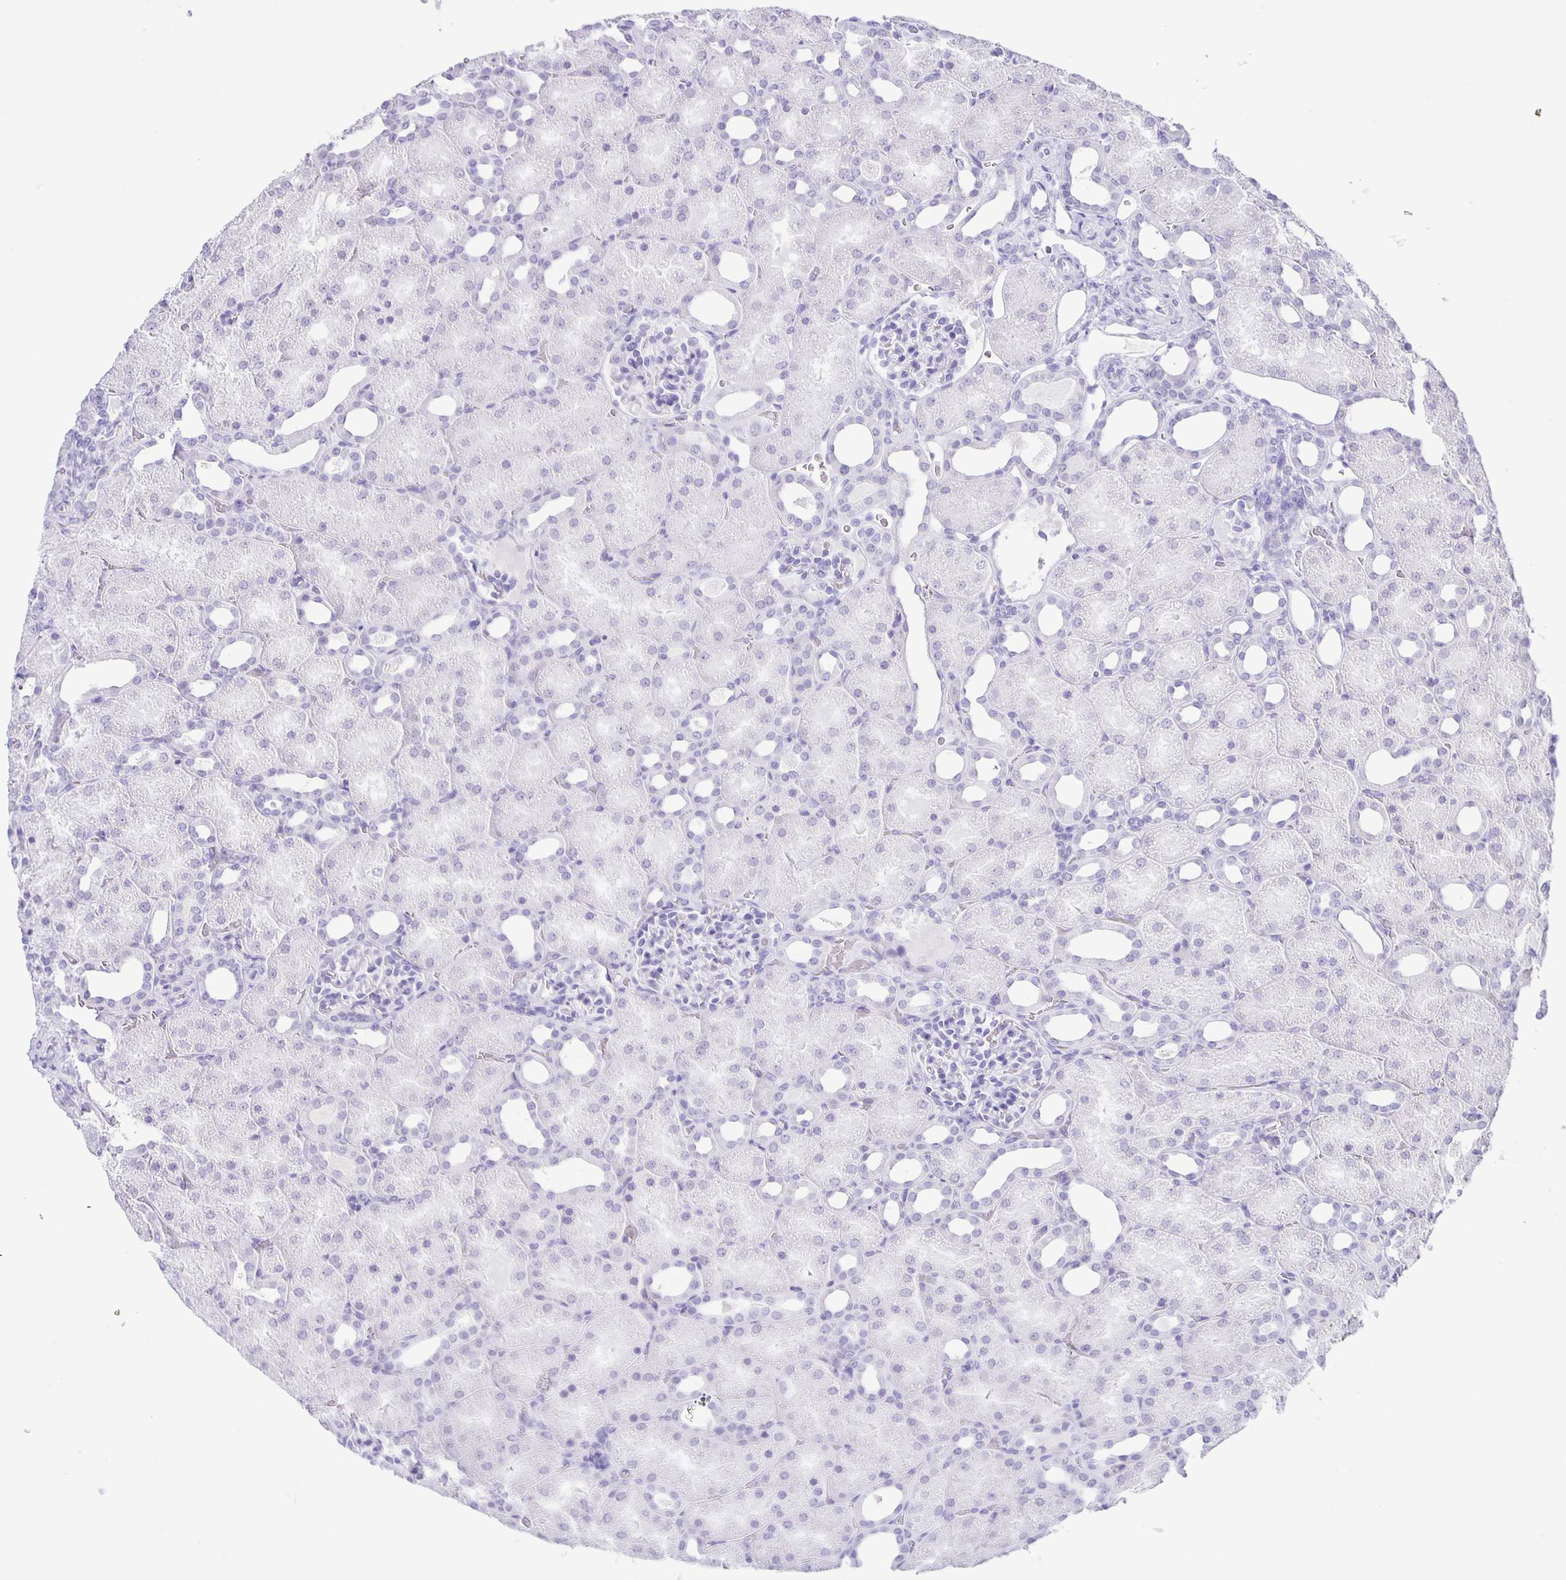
{"staining": {"intensity": "negative", "quantity": "none", "location": "none"}, "tissue": "kidney", "cell_type": "Cells in glomeruli", "image_type": "normal", "snomed": [{"axis": "morphology", "description": "Normal tissue, NOS"}, {"axis": "topography", "description": "Kidney"}], "caption": "IHC photomicrograph of normal human kidney stained for a protein (brown), which displays no positivity in cells in glomeruli.", "gene": "EZHIP", "patient": {"sex": "male", "age": 2}}